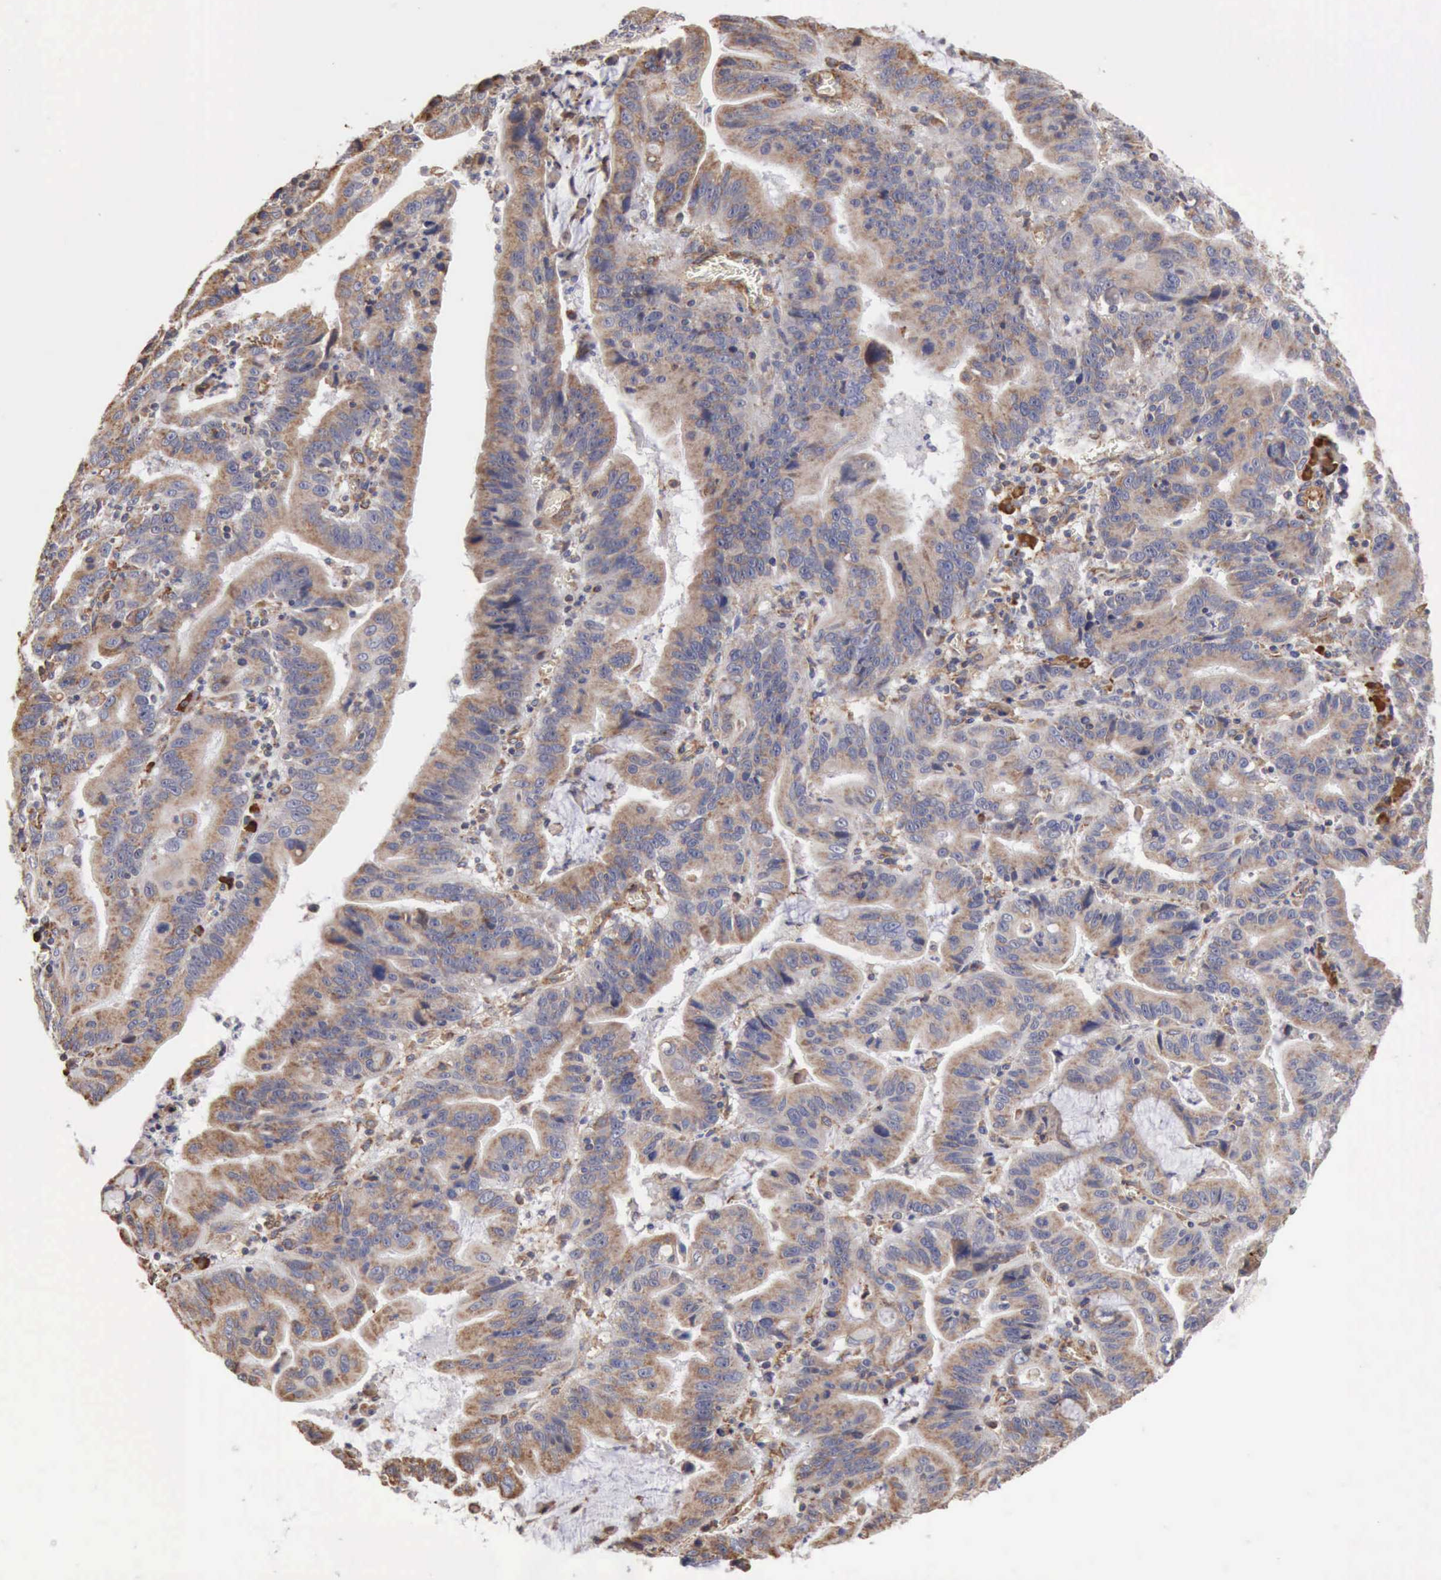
{"staining": {"intensity": "weak", "quantity": ">75%", "location": "cytoplasmic/membranous"}, "tissue": "stomach cancer", "cell_type": "Tumor cells", "image_type": "cancer", "snomed": [{"axis": "morphology", "description": "Adenocarcinoma, NOS"}, {"axis": "topography", "description": "Stomach, upper"}], "caption": "Stomach cancer tissue exhibits weak cytoplasmic/membranous staining in about >75% of tumor cells", "gene": "GPR101", "patient": {"sex": "male", "age": 63}}